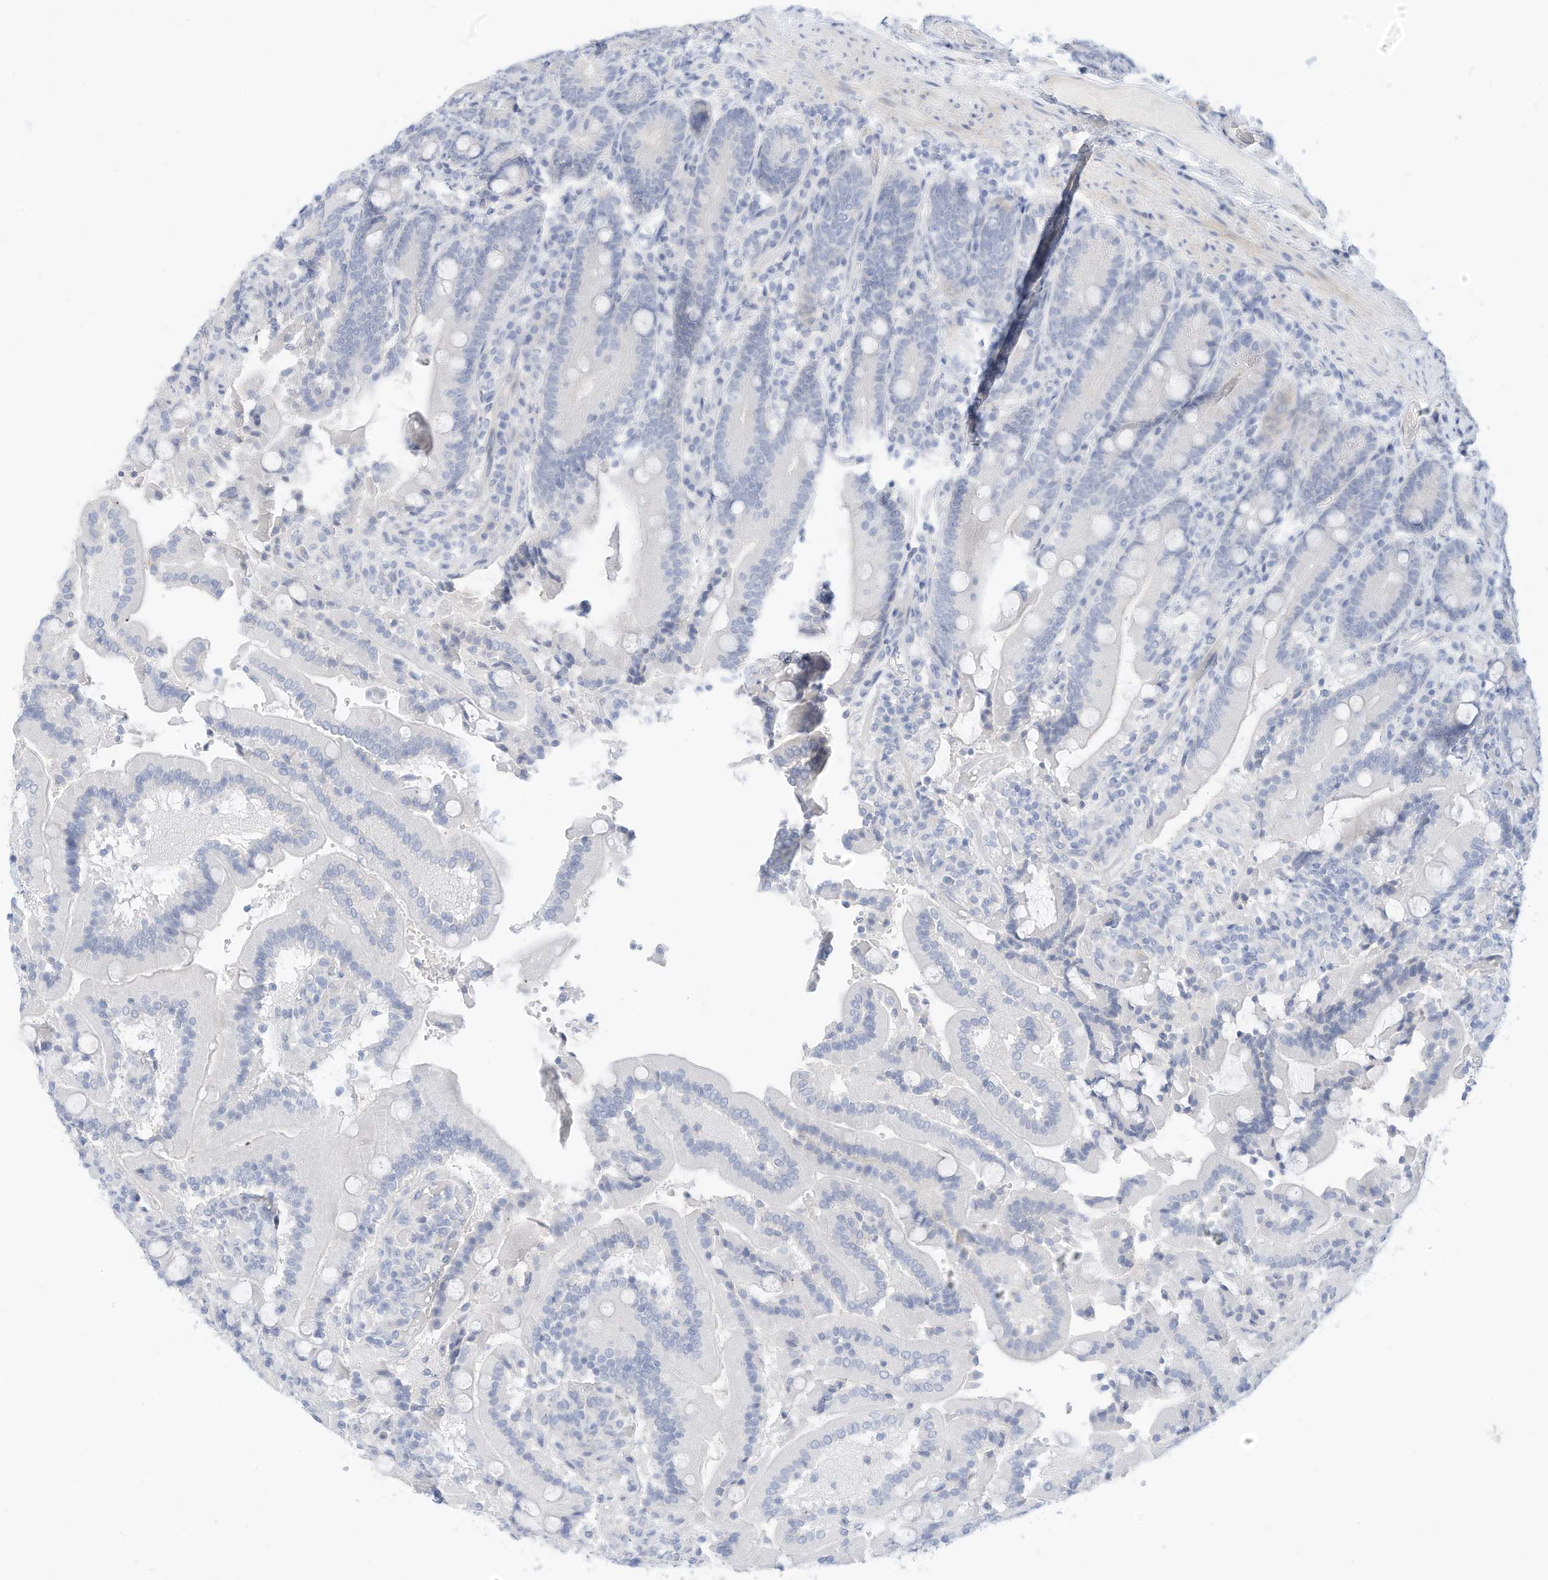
{"staining": {"intensity": "negative", "quantity": "none", "location": "none"}, "tissue": "duodenum", "cell_type": "Glandular cells", "image_type": "normal", "snomed": [{"axis": "morphology", "description": "Normal tissue, NOS"}, {"axis": "topography", "description": "Duodenum"}], "caption": "The histopathology image shows no significant staining in glandular cells of duodenum. The staining is performed using DAB brown chromogen with nuclei counter-stained in using hematoxylin.", "gene": "SPOCD1", "patient": {"sex": "female", "age": 62}}